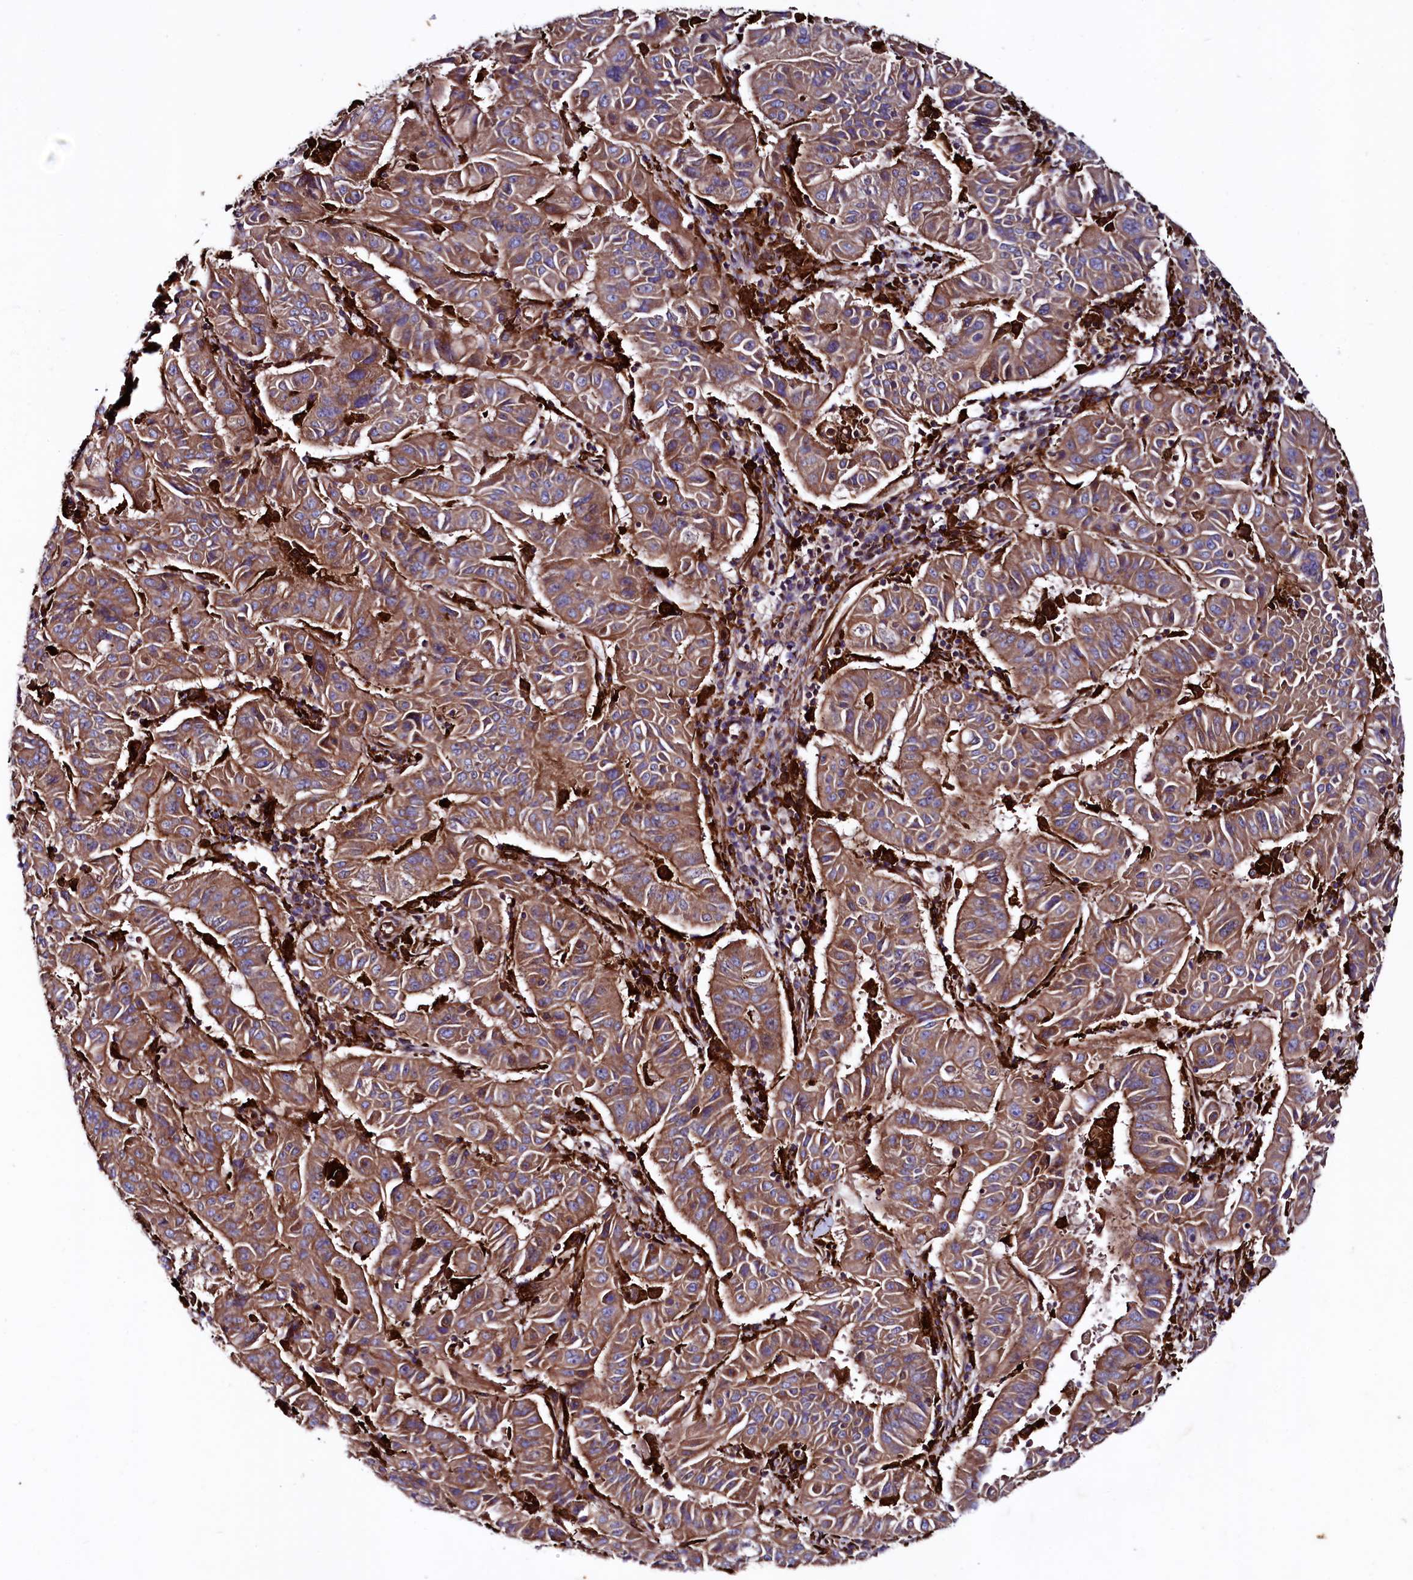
{"staining": {"intensity": "moderate", "quantity": ">75%", "location": "cytoplasmic/membranous"}, "tissue": "pancreatic cancer", "cell_type": "Tumor cells", "image_type": "cancer", "snomed": [{"axis": "morphology", "description": "Adenocarcinoma, NOS"}, {"axis": "topography", "description": "Pancreas"}], "caption": "DAB immunohistochemical staining of human pancreatic cancer (adenocarcinoma) demonstrates moderate cytoplasmic/membranous protein expression in approximately >75% of tumor cells.", "gene": "STAMBPL1", "patient": {"sex": "male", "age": 63}}